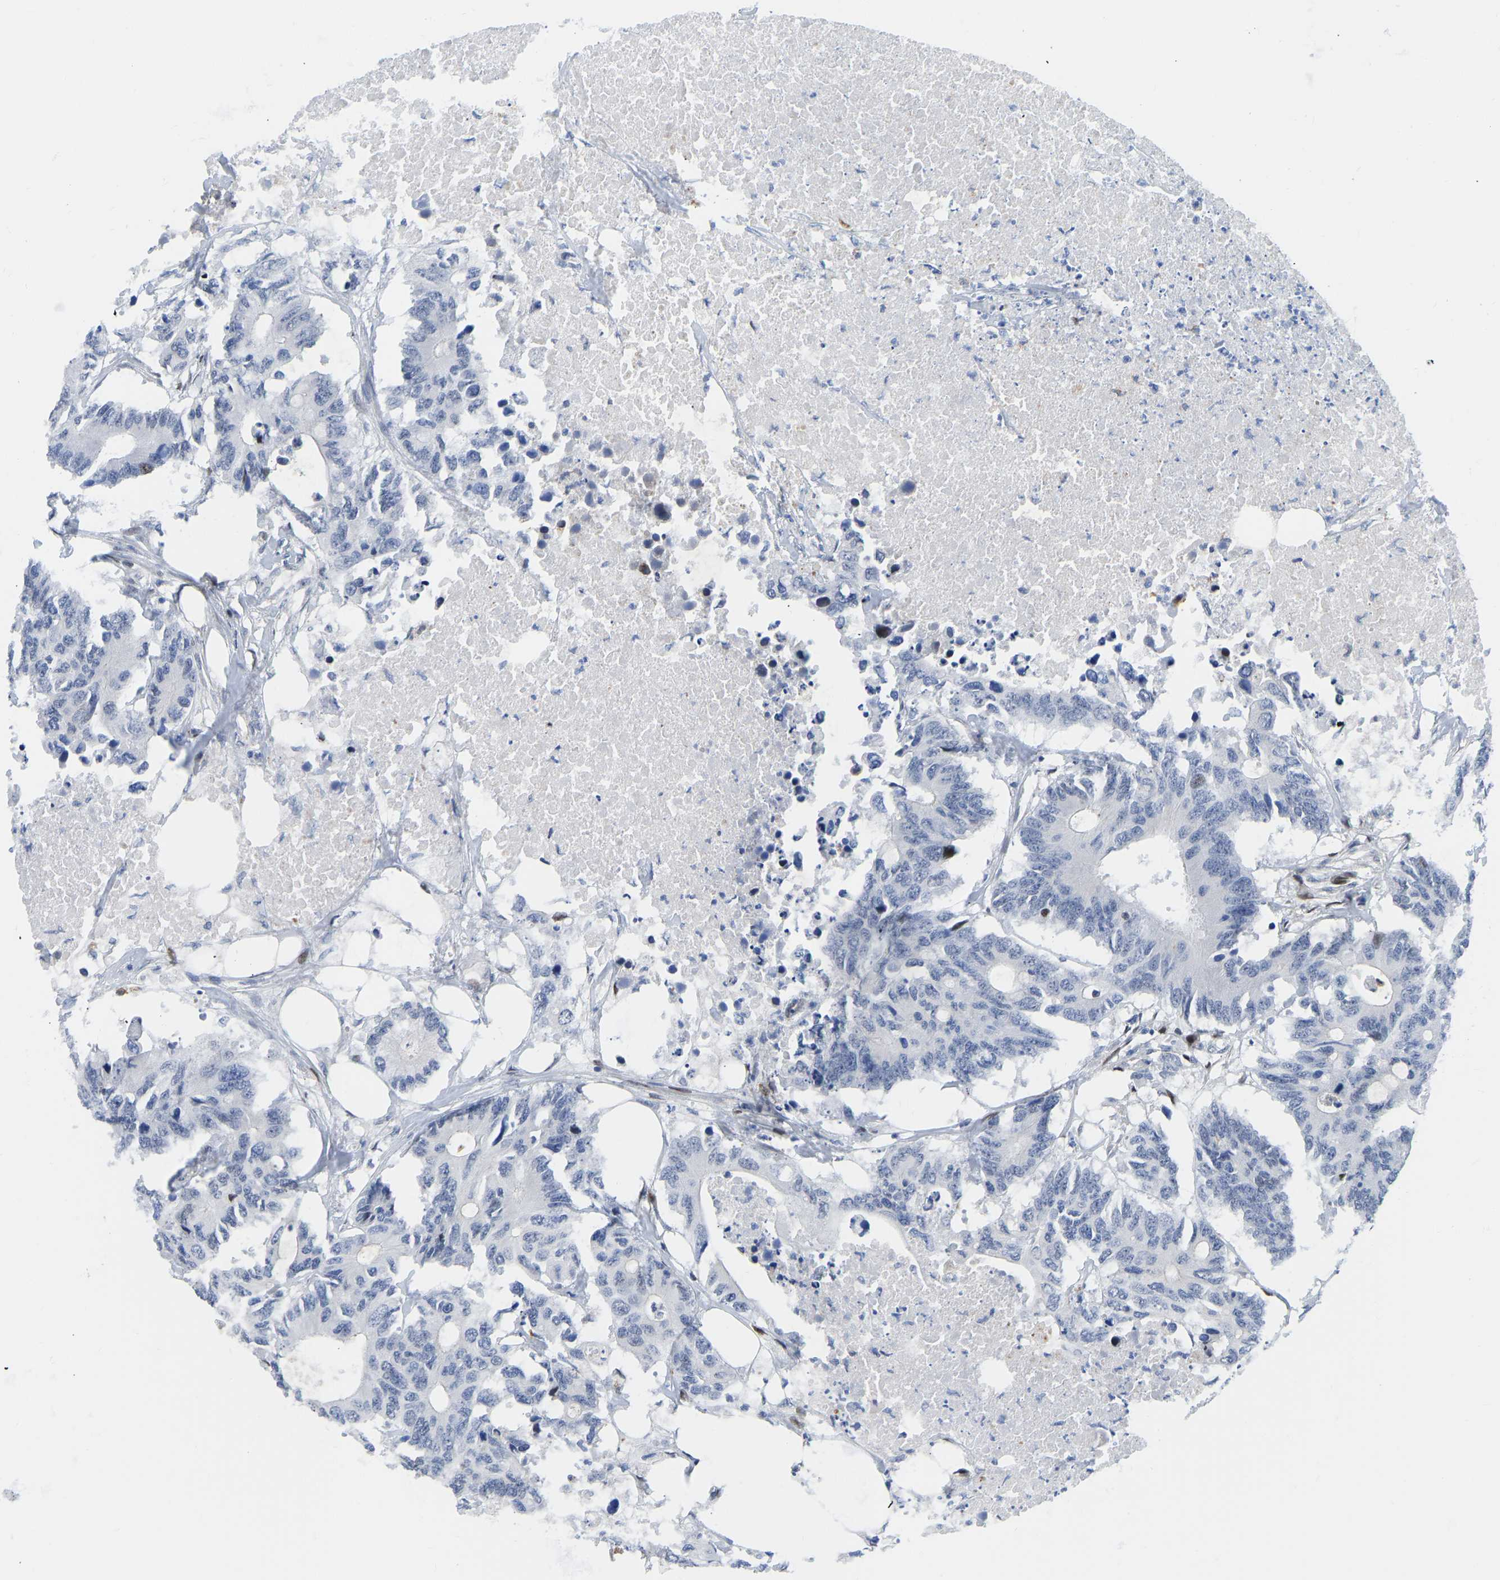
{"staining": {"intensity": "negative", "quantity": "none", "location": "none"}, "tissue": "colorectal cancer", "cell_type": "Tumor cells", "image_type": "cancer", "snomed": [{"axis": "morphology", "description": "Adenocarcinoma, NOS"}, {"axis": "topography", "description": "Colon"}], "caption": "Immunohistochemistry histopathology image of neoplastic tissue: human colorectal cancer (adenocarcinoma) stained with DAB demonstrates no significant protein staining in tumor cells. (Immunohistochemistry, brightfield microscopy, high magnification).", "gene": "HDAC5", "patient": {"sex": "male", "age": 71}}